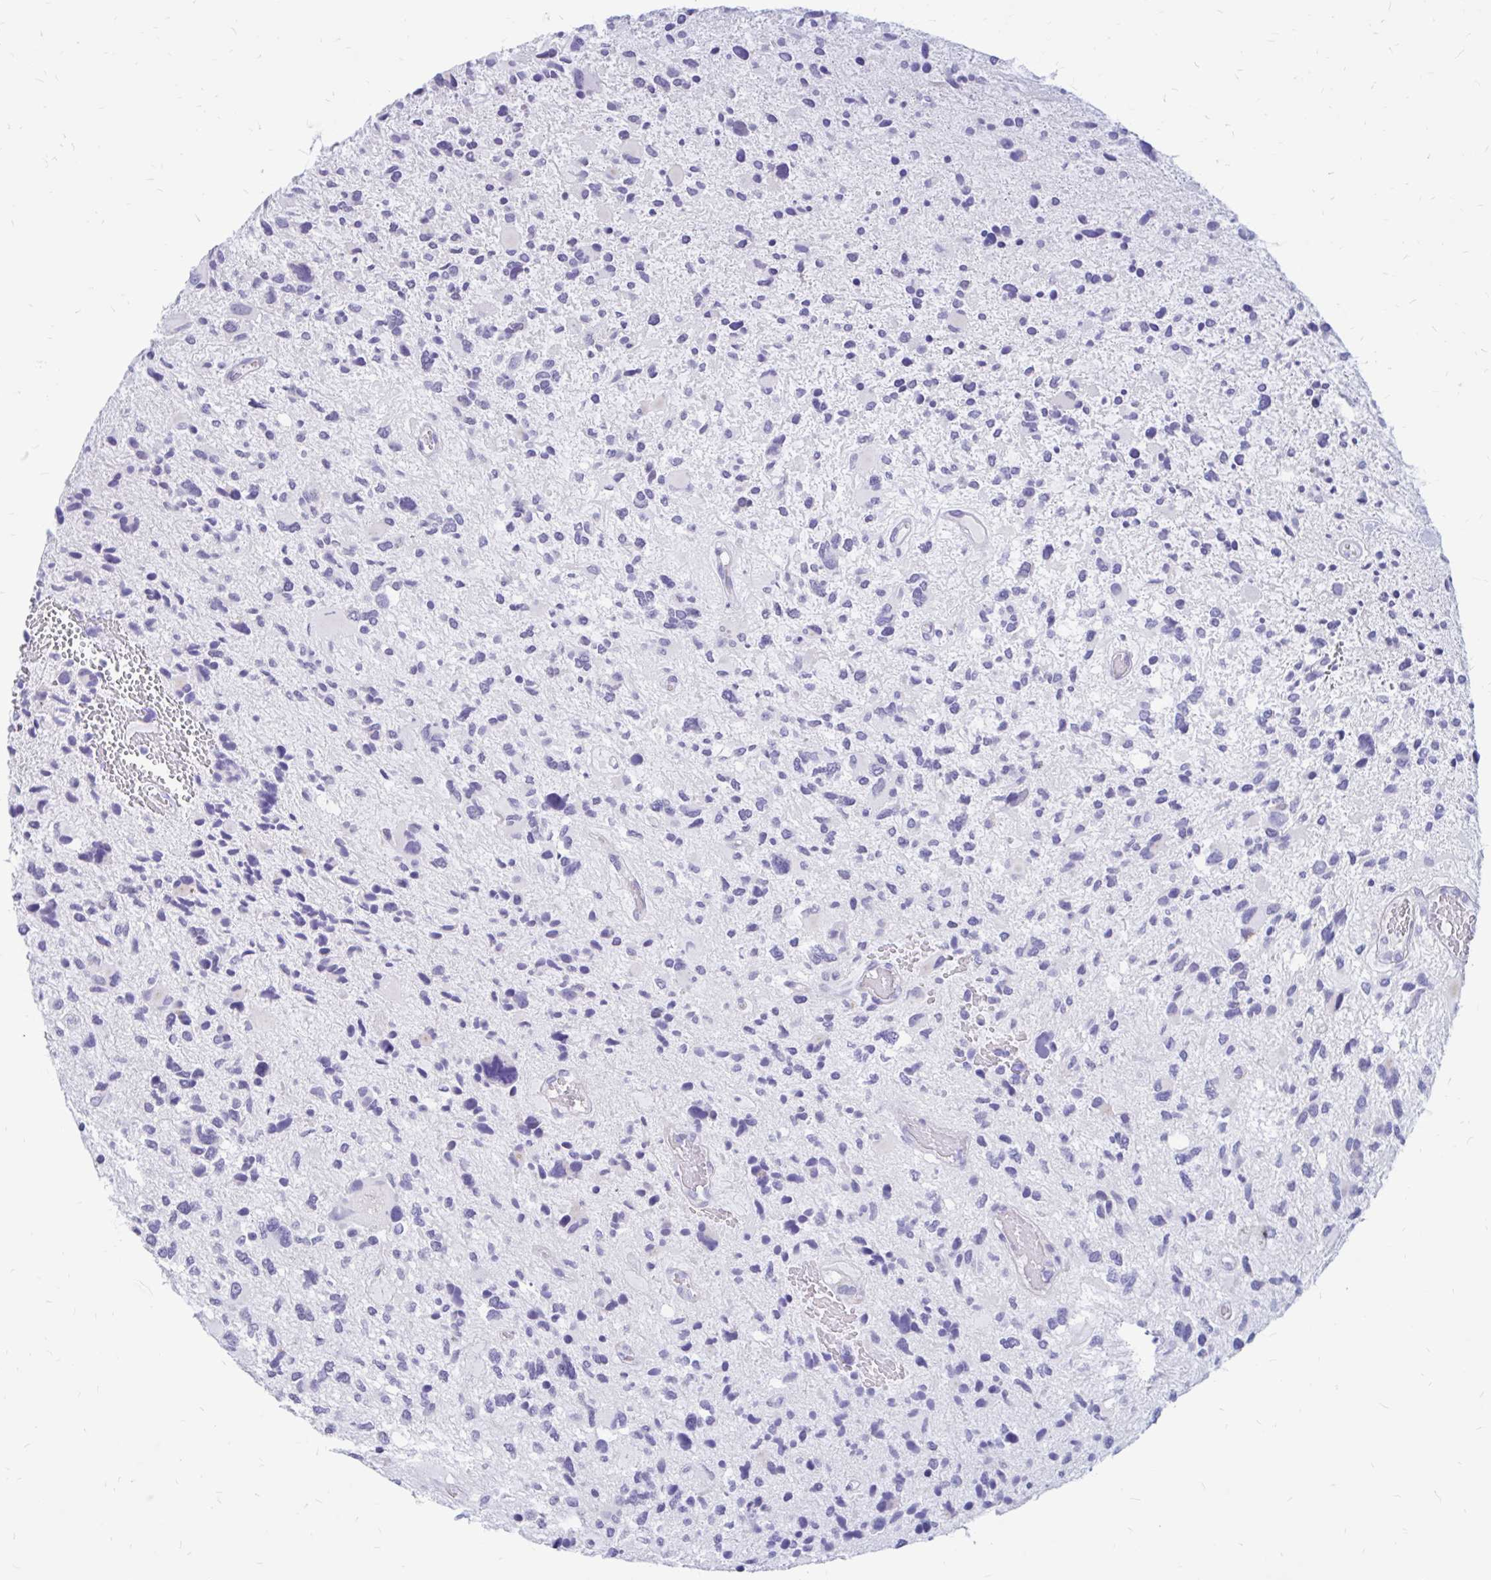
{"staining": {"intensity": "negative", "quantity": "none", "location": "none"}, "tissue": "glioma", "cell_type": "Tumor cells", "image_type": "cancer", "snomed": [{"axis": "morphology", "description": "Glioma, malignant, High grade"}, {"axis": "topography", "description": "Brain"}], "caption": "Human glioma stained for a protein using immunohistochemistry displays no staining in tumor cells.", "gene": "IGSF5", "patient": {"sex": "female", "age": 11}}